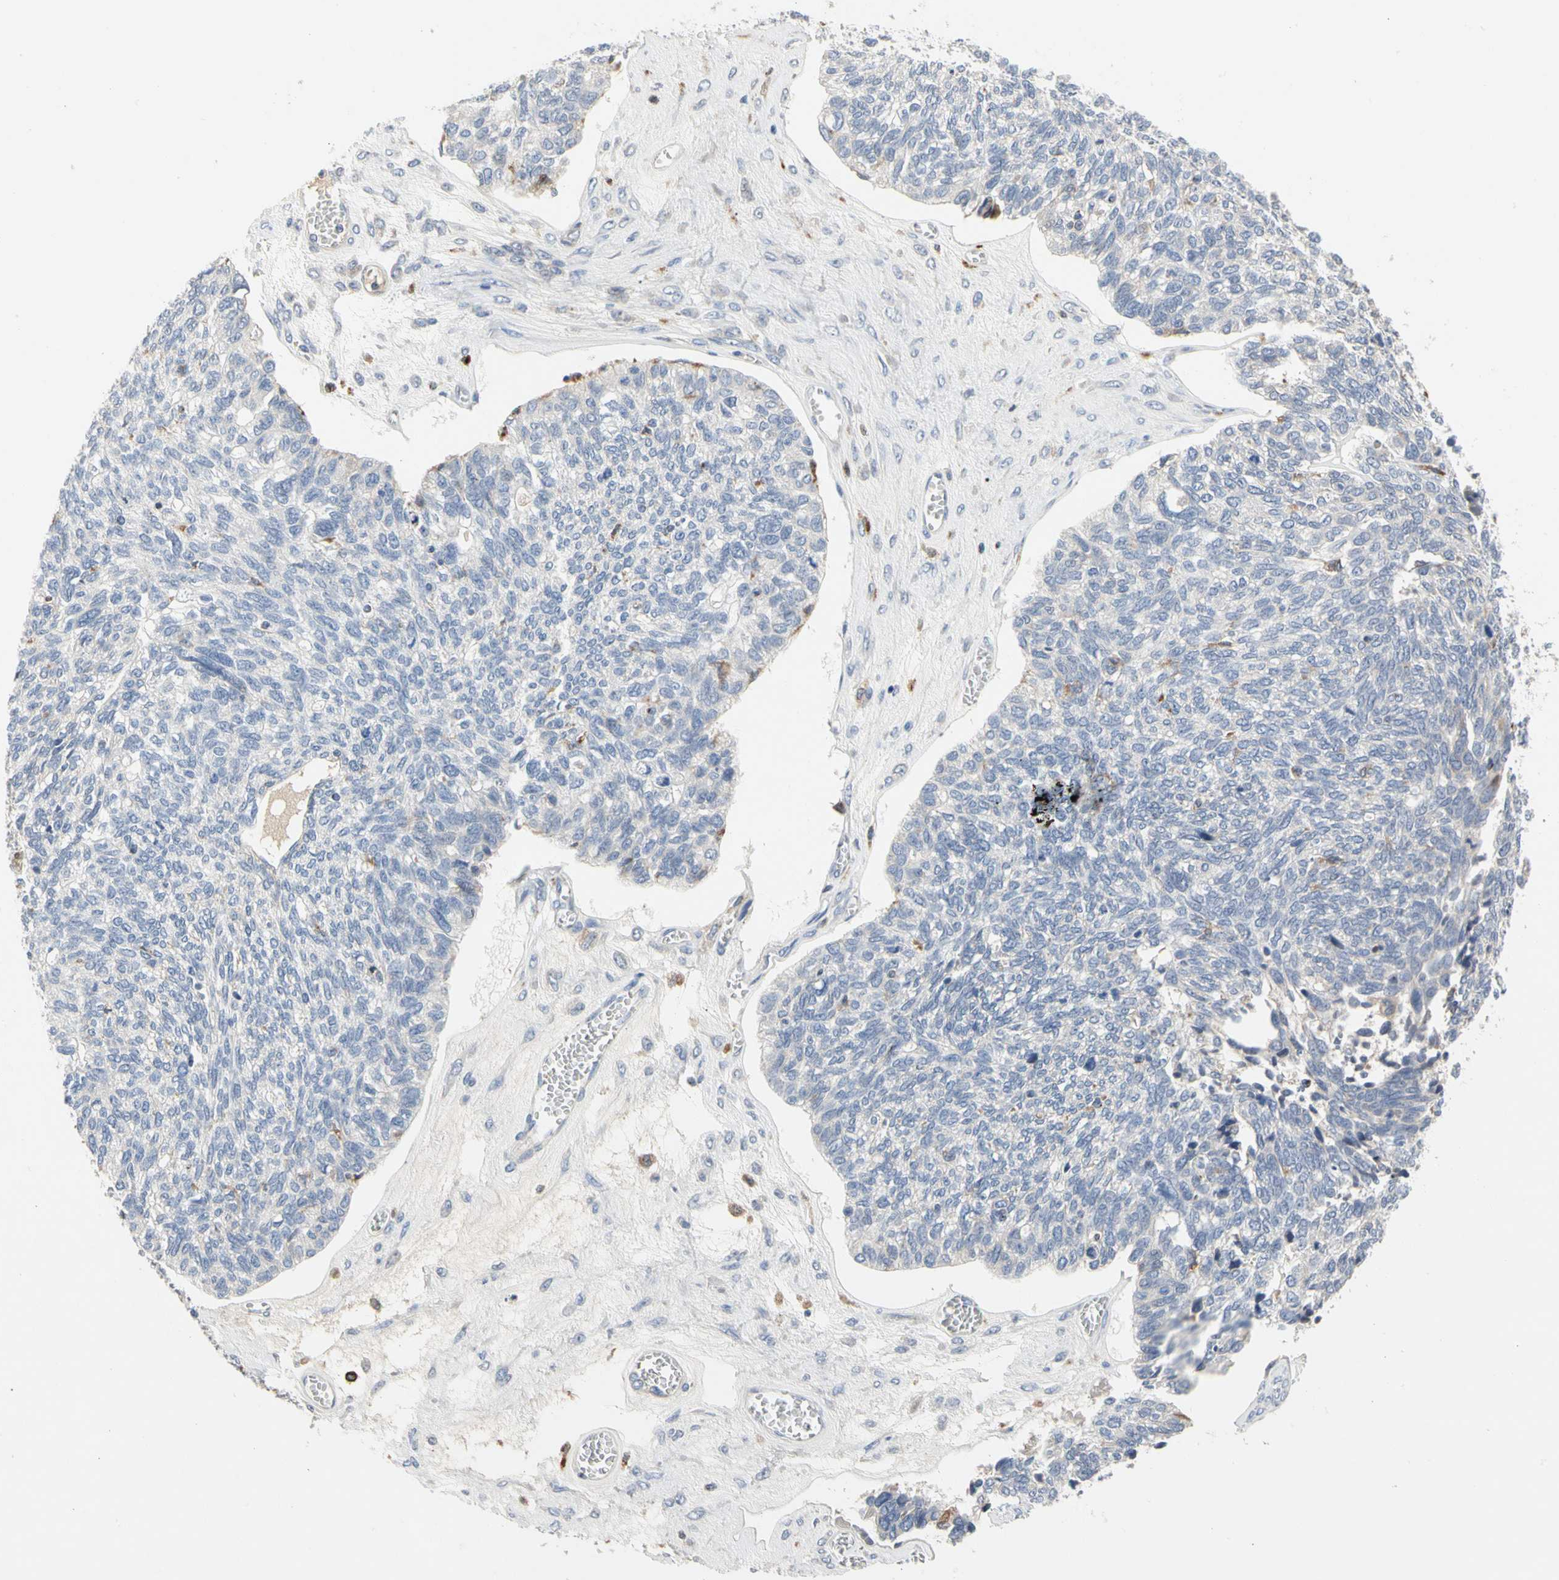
{"staining": {"intensity": "negative", "quantity": "none", "location": "none"}, "tissue": "ovarian cancer", "cell_type": "Tumor cells", "image_type": "cancer", "snomed": [{"axis": "morphology", "description": "Cystadenocarcinoma, serous, NOS"}, {"axis": "topography", "description": "Ovary"}], "caption": "Immunohistochemical staining of human ovarian serous cystadenocarcinoma demonstrates no significant staining in tumor cells.", "gene": "ADA2", "patient": {"sex": "female", "age": 79}}